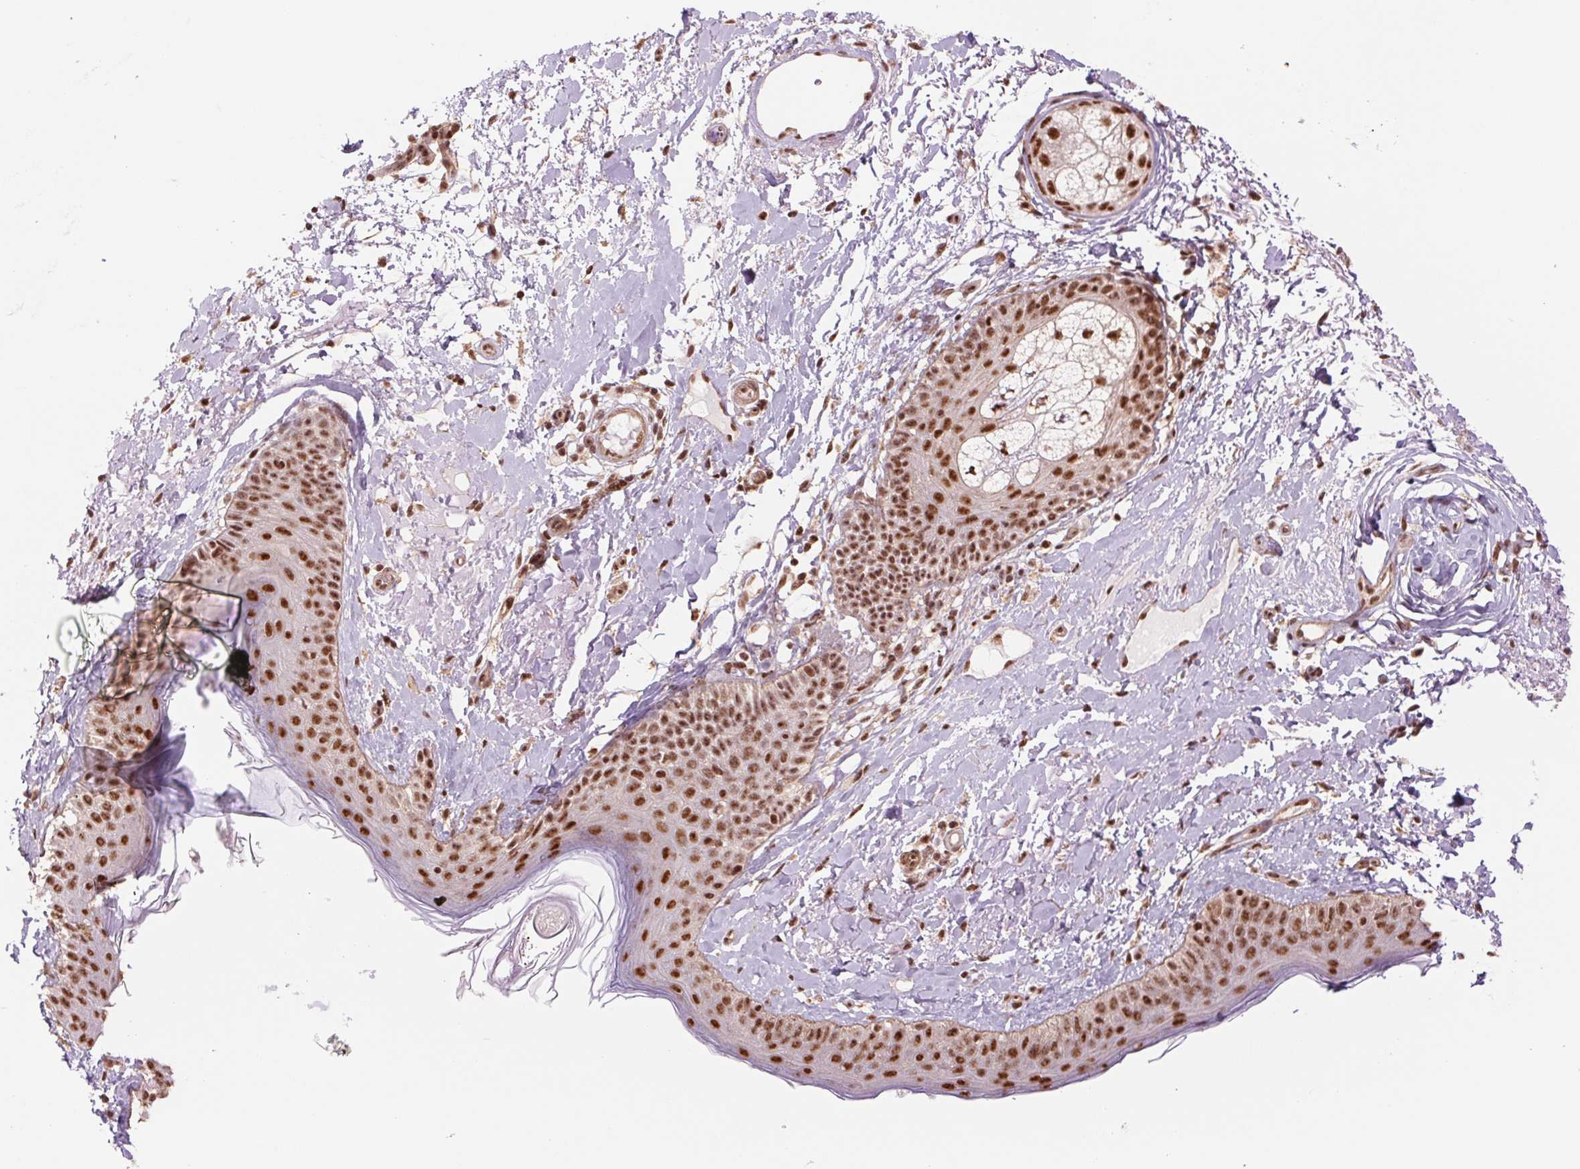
{"staining": {"intensity": "strong", "quantity": ">75%", "location": "nuclear"}, "tissue": "skin", "cell_type": "Fibroblasts", "image_type": "normal", "snomed": [{"axis": "morphology", "description": "Normal tissue, NOS"}, {"axis": "topography", "description": "Skin"}], "caption": "A photomicrograph showing strong nuclear expression in approximately >75% of fibroblasts in benign skin, as visualized by brown immunohistochemical staining.", "gene": "CWC25", "patient": {"sex": "male", "age": 73}}